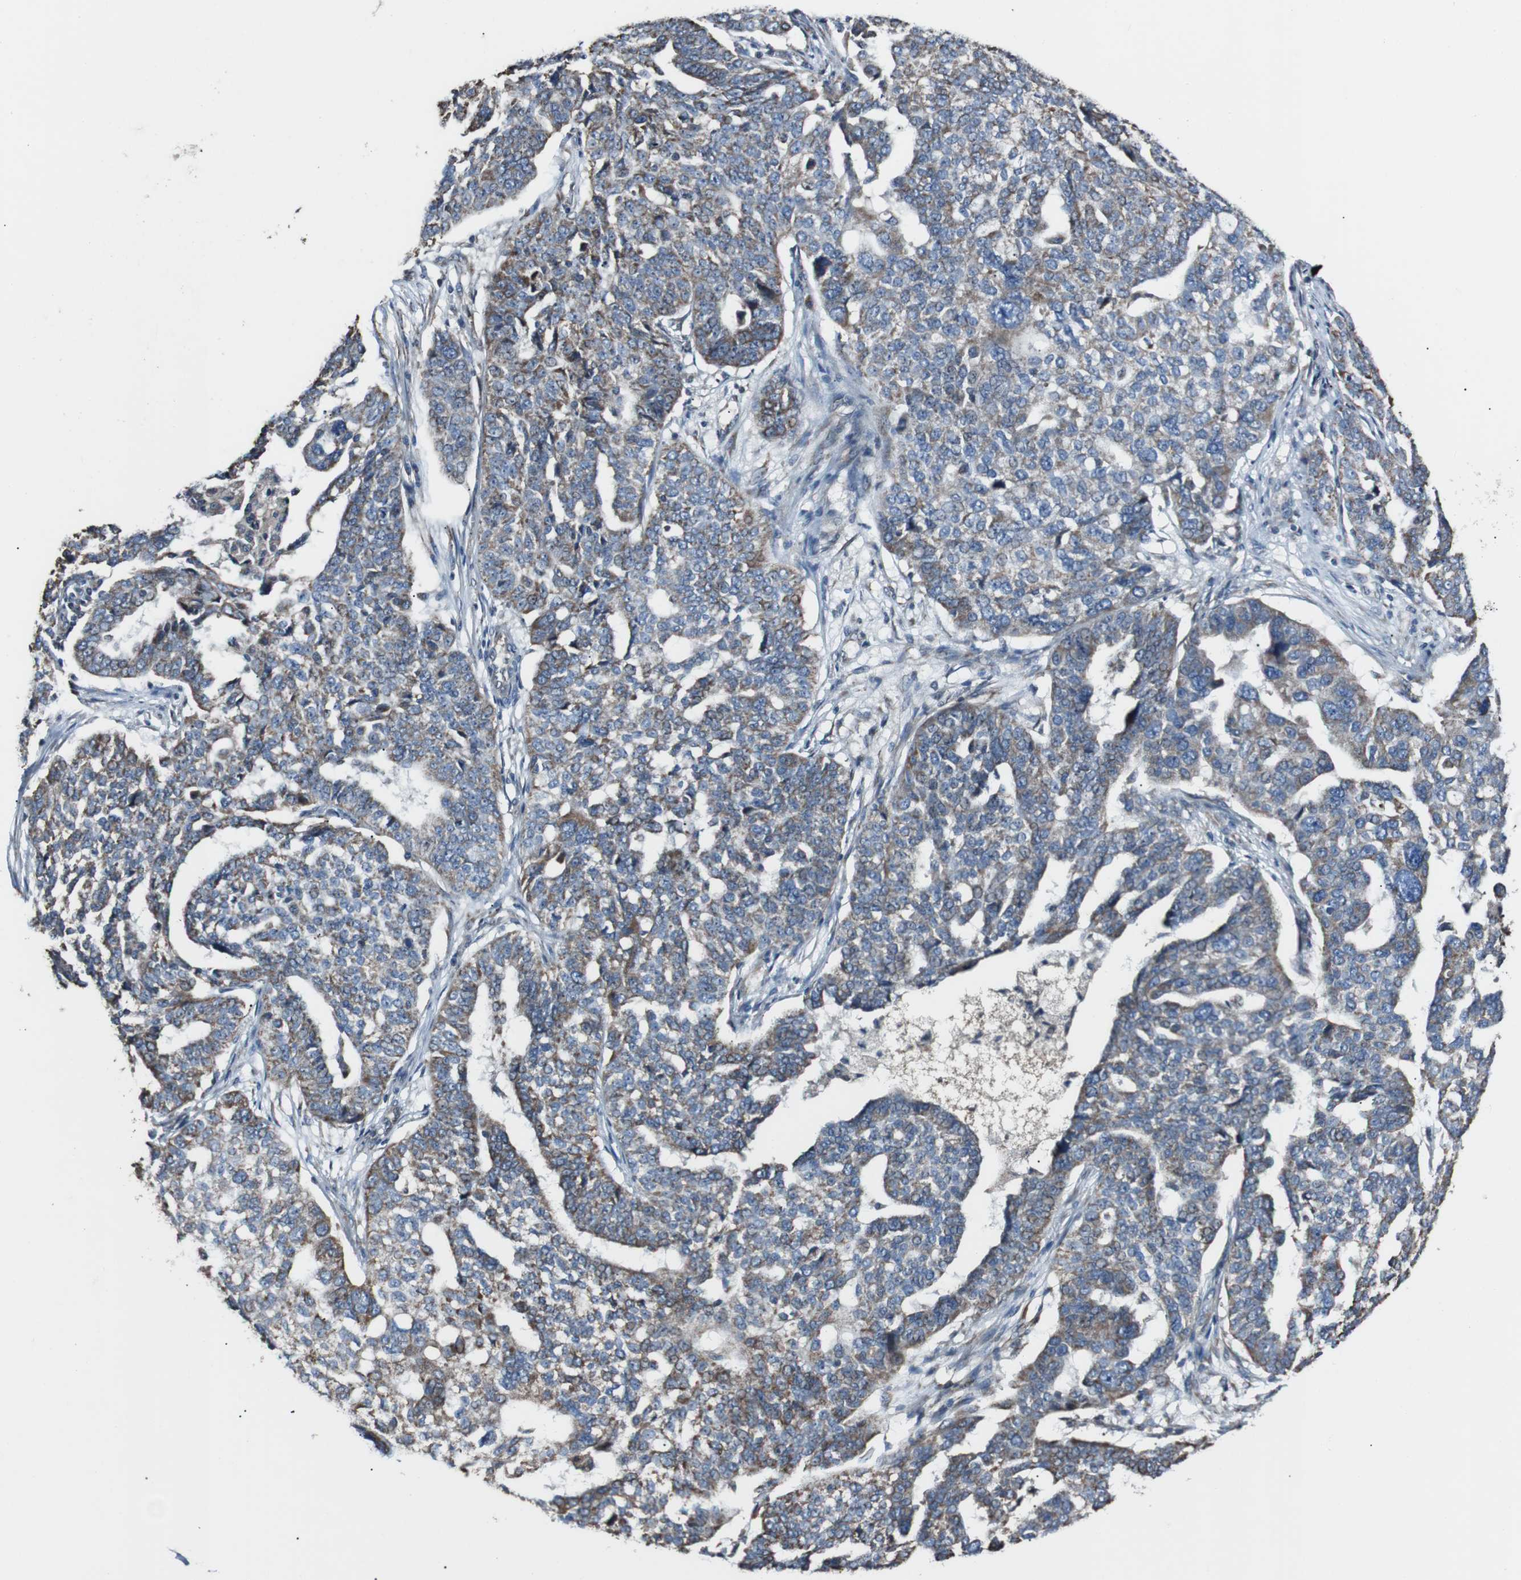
{"staining": {"intensity": "moderate", "quantity": "25%-75%", "location": "cytoplasmic/membranous"}, "tissue": "ovarian cancer", "cell_type": "Tumor cells", "image_type": "cancer", "snomed": [{"axis": "morphology", "description": "Cystadenocarcinoma, serous, NOS"}, {"axis": "topography", "description": "Ovary"}], "caption": "Ovarian cancer tissue shows moderate cytoplasmic/membranous positivity in approximately 25%-75% of tumor cells, visualized by immunohistochemistry. Using DAB (brown) and hematoxylin (blue) stains, captured at high magnification using brightfield microscopy.", "gene": "CISD2", "patient": {"sex": "female", "age": 59}}